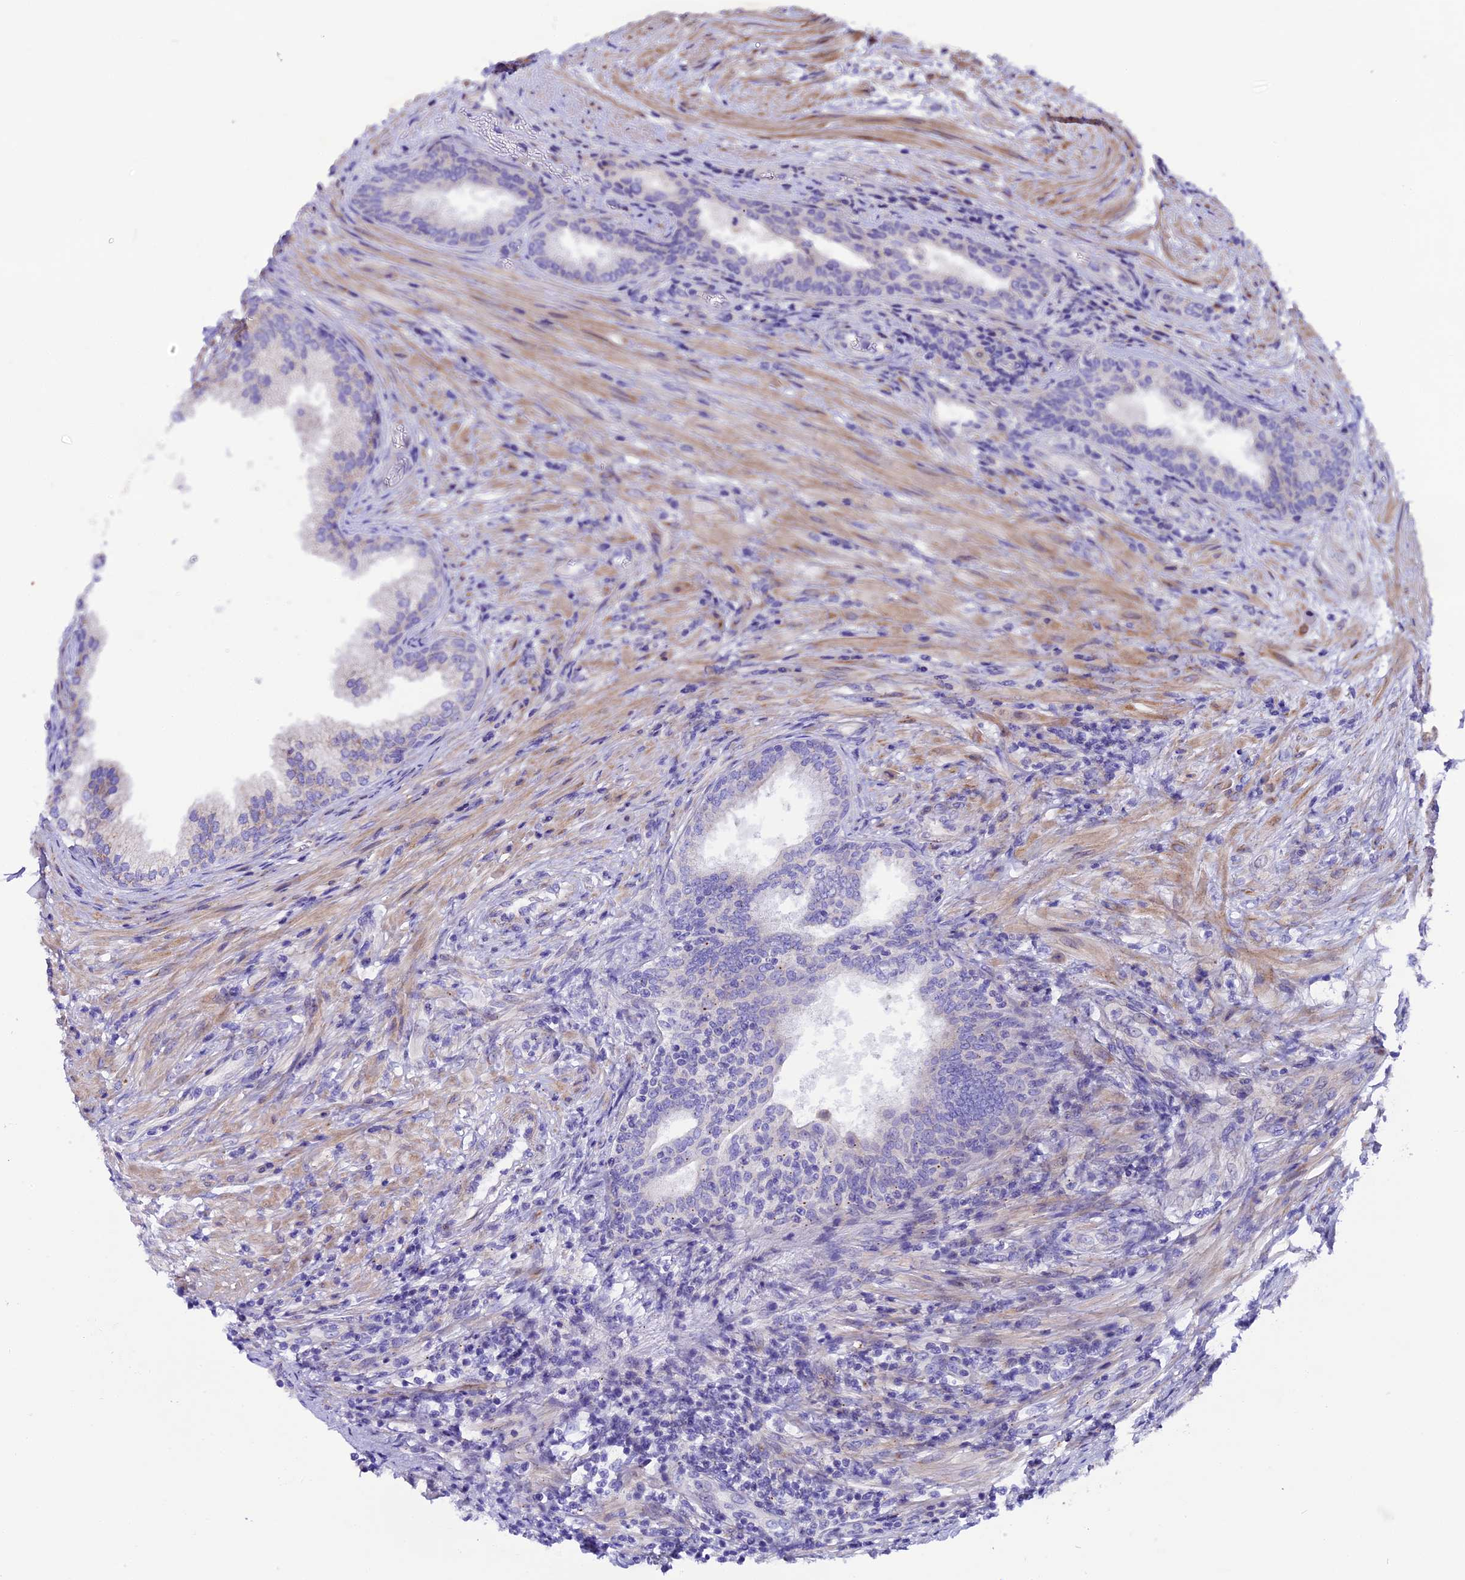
{"staining": {"intensity": "weak", "quantity": "25%-75%", "location": "cytoplasmic/membranous"}, "tissue": "prostate", "cell_type": "Glandular cells", "image_type": "normal", "snomed": [{"axis": "morphology", "description": "Normal tissue, NOS"}, {"axis": "topography", "description": "Prostate"}], "caption": "Protein expression analysis of normal prostate exhibits weak cytoplasmic/membranous staining in about 25%-75% of glandular cells. (DAB IHC with brightfield microscopy, high magnification).", "gene": "PIGU", "patient": {"sex": "male", "age": 76}}